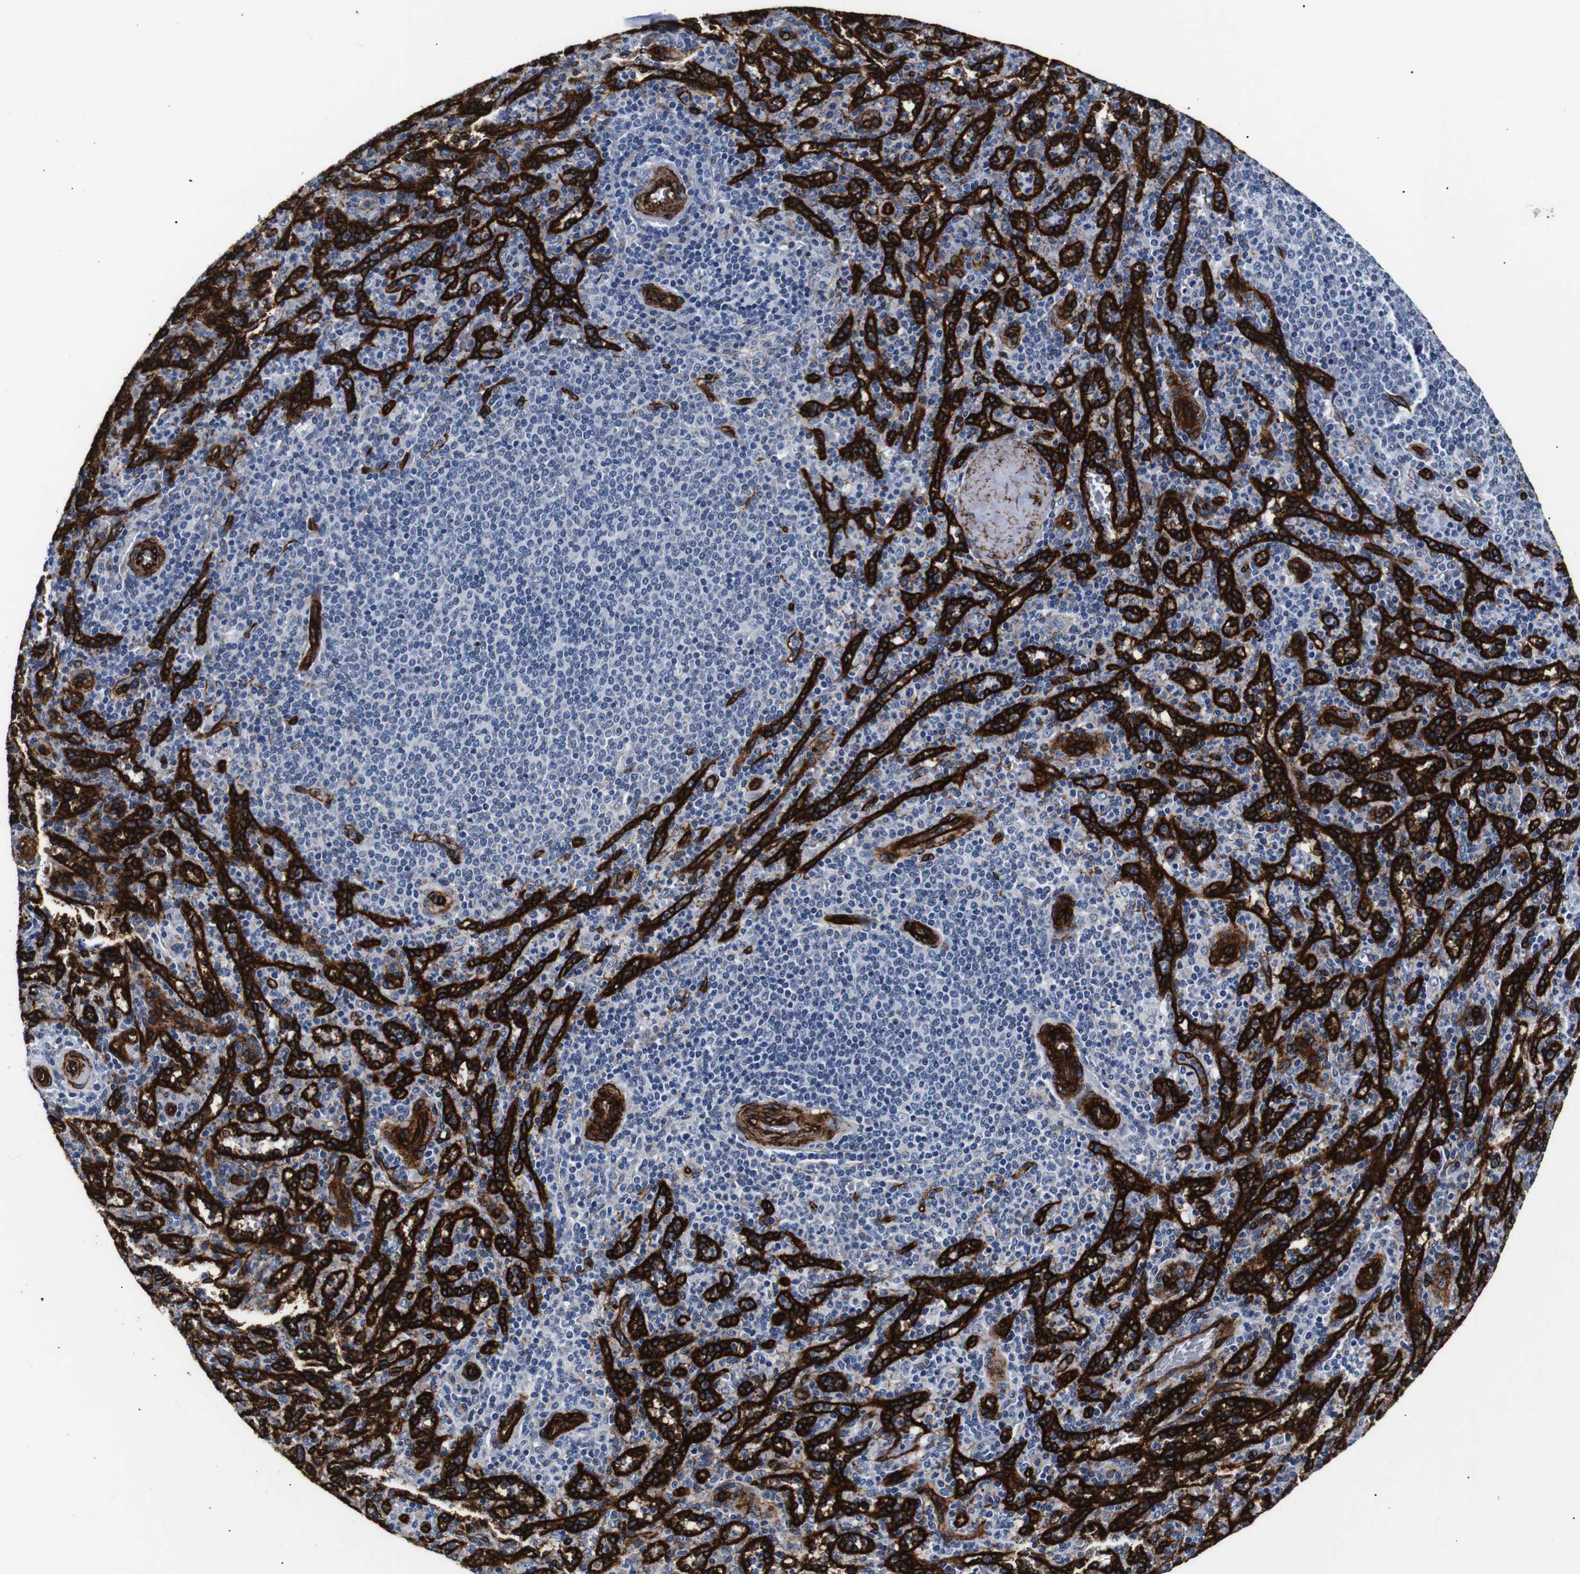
{"staining": {"intensity": "negative", "quantity": "none", "location": "none"}, "tissue": "spleen", "cell_type": "Cells in red pulp", "image_type": "normal", "snomed": [{"axis": "morphology", "description": "Normal tissue, NOS"}, {"axis": "topography", "description": "Spleen"}], "caption": "Cells in red pulp are negative for brown protein staining in normal spleen. (Immunohistochemistry (ihc), brightfield microscopy, high magnification).", "gene": "CAV2", "patient": {"sex": "male", "age": 36}}